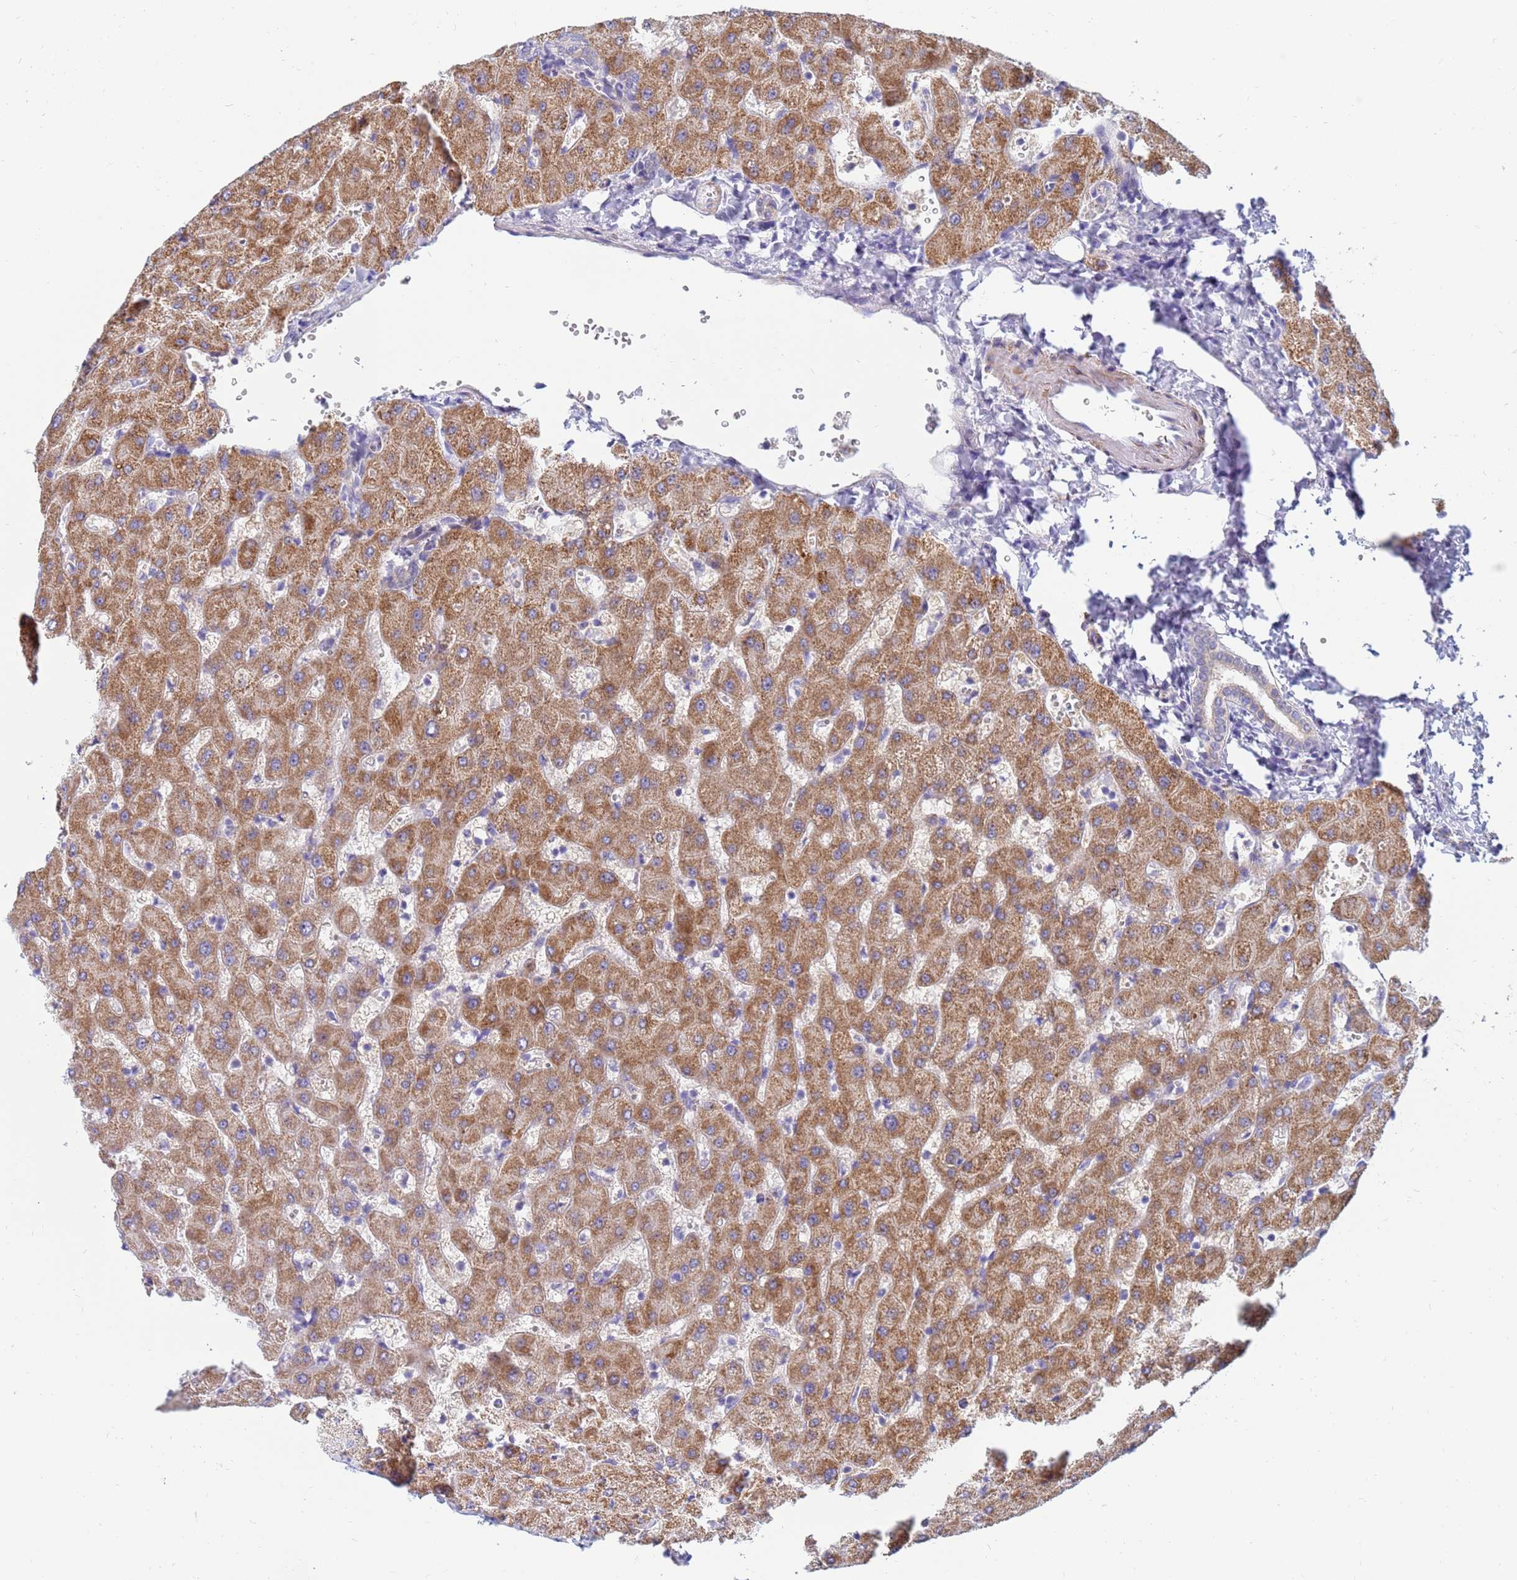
{"staining": {"intensity": "weak", "quantity": "<25%", "location": "cytoplasmic/membranous"}, "tissue": "liver", "cell_type": "Cholangiocytes", "image_type": "normal", "snomed": [{"axis": "morphology", "description": "Normal tissue, NOS"}, {"axis": "topography", "description": "Liver"}], "caption": "High power microscopy photomicrograph of an immunohistochemistry micrograph of unremarkable liver, revealing no significant positivity in cholangiocytes.", "gene": "SDR39U1", "patient": {"sex": "female", "age": 63}}